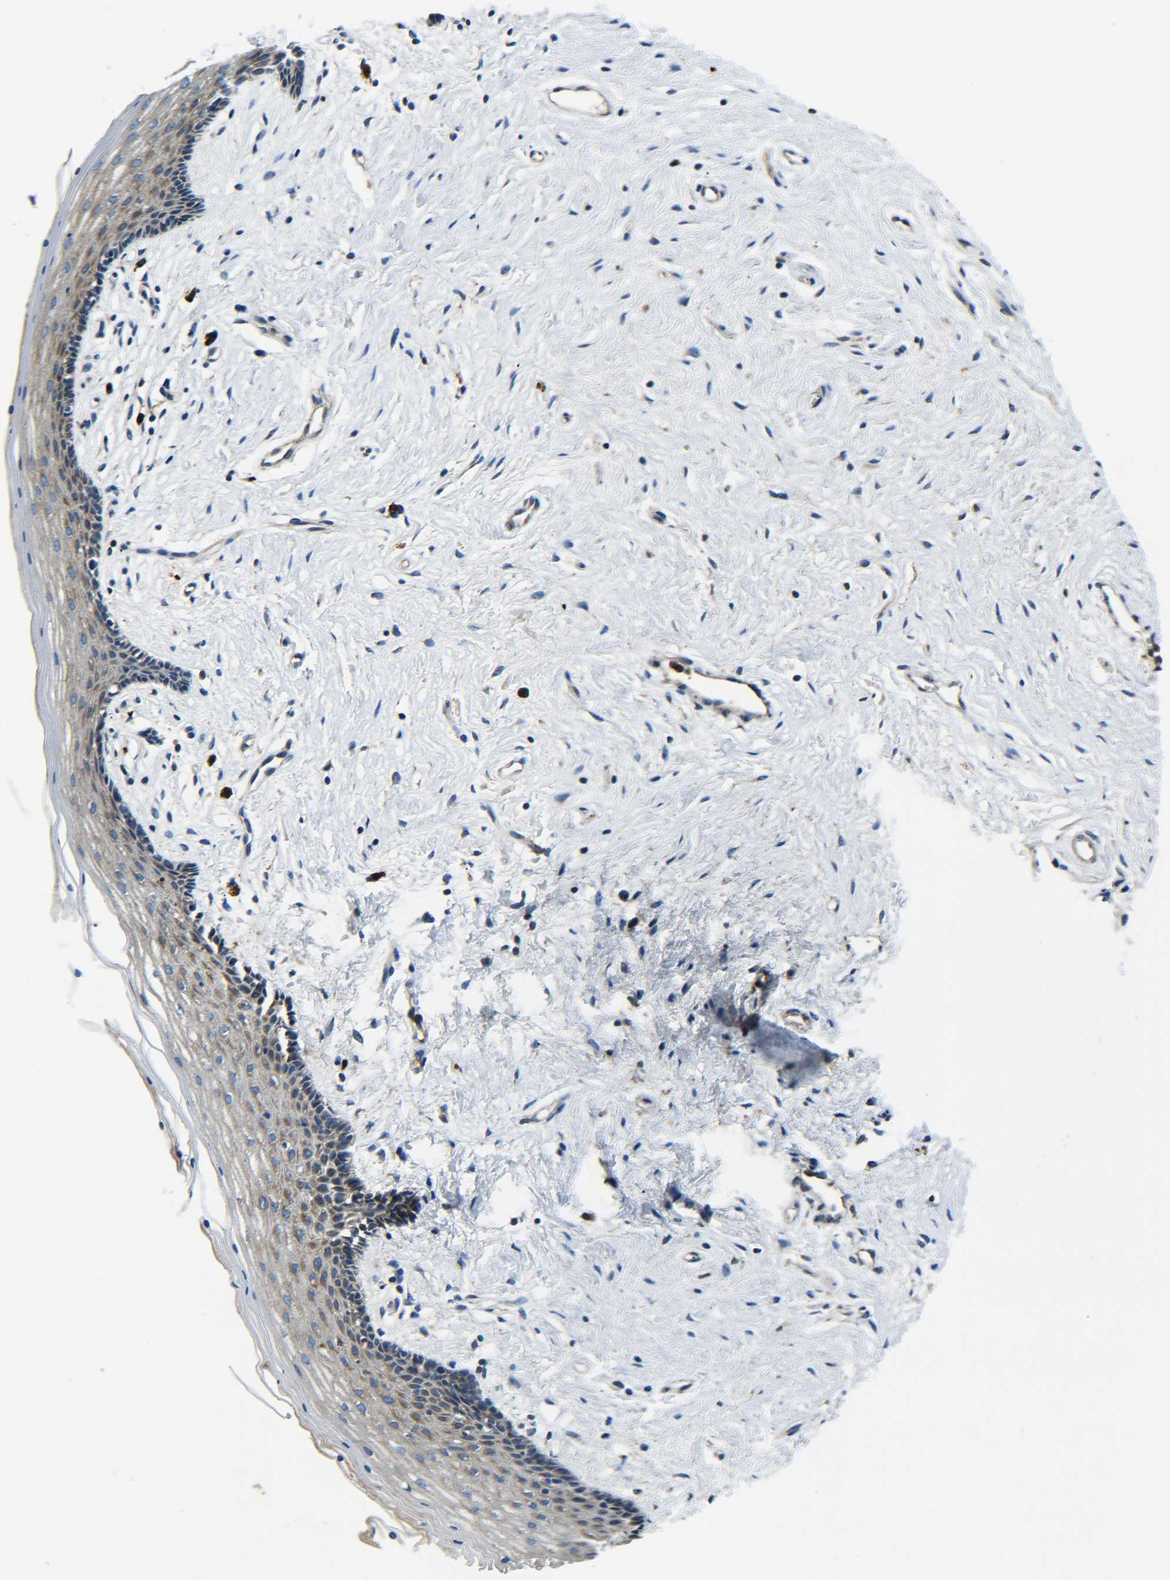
{"staining": {"intensity": "weak", "quantity": ">75%", "location": "cytoplasmic/membranous"}, "tissue": "vagina", "cell_type": "Squamous epithelial cells", "image_type": "normal", "snomed": [{"axis": "morphology", "description": "Normal tissue, NOS"}, {"axis": "topography", "description": "Vagina"}], "caption": "The histopathology image shows staining of unremarkable vagina, revealing weak cytoplasmic/membranous protein staining (brown color) within squamous epithelial cells.", "gene": "RAB1B", "patient": {"sex": "female", "age": 44}}